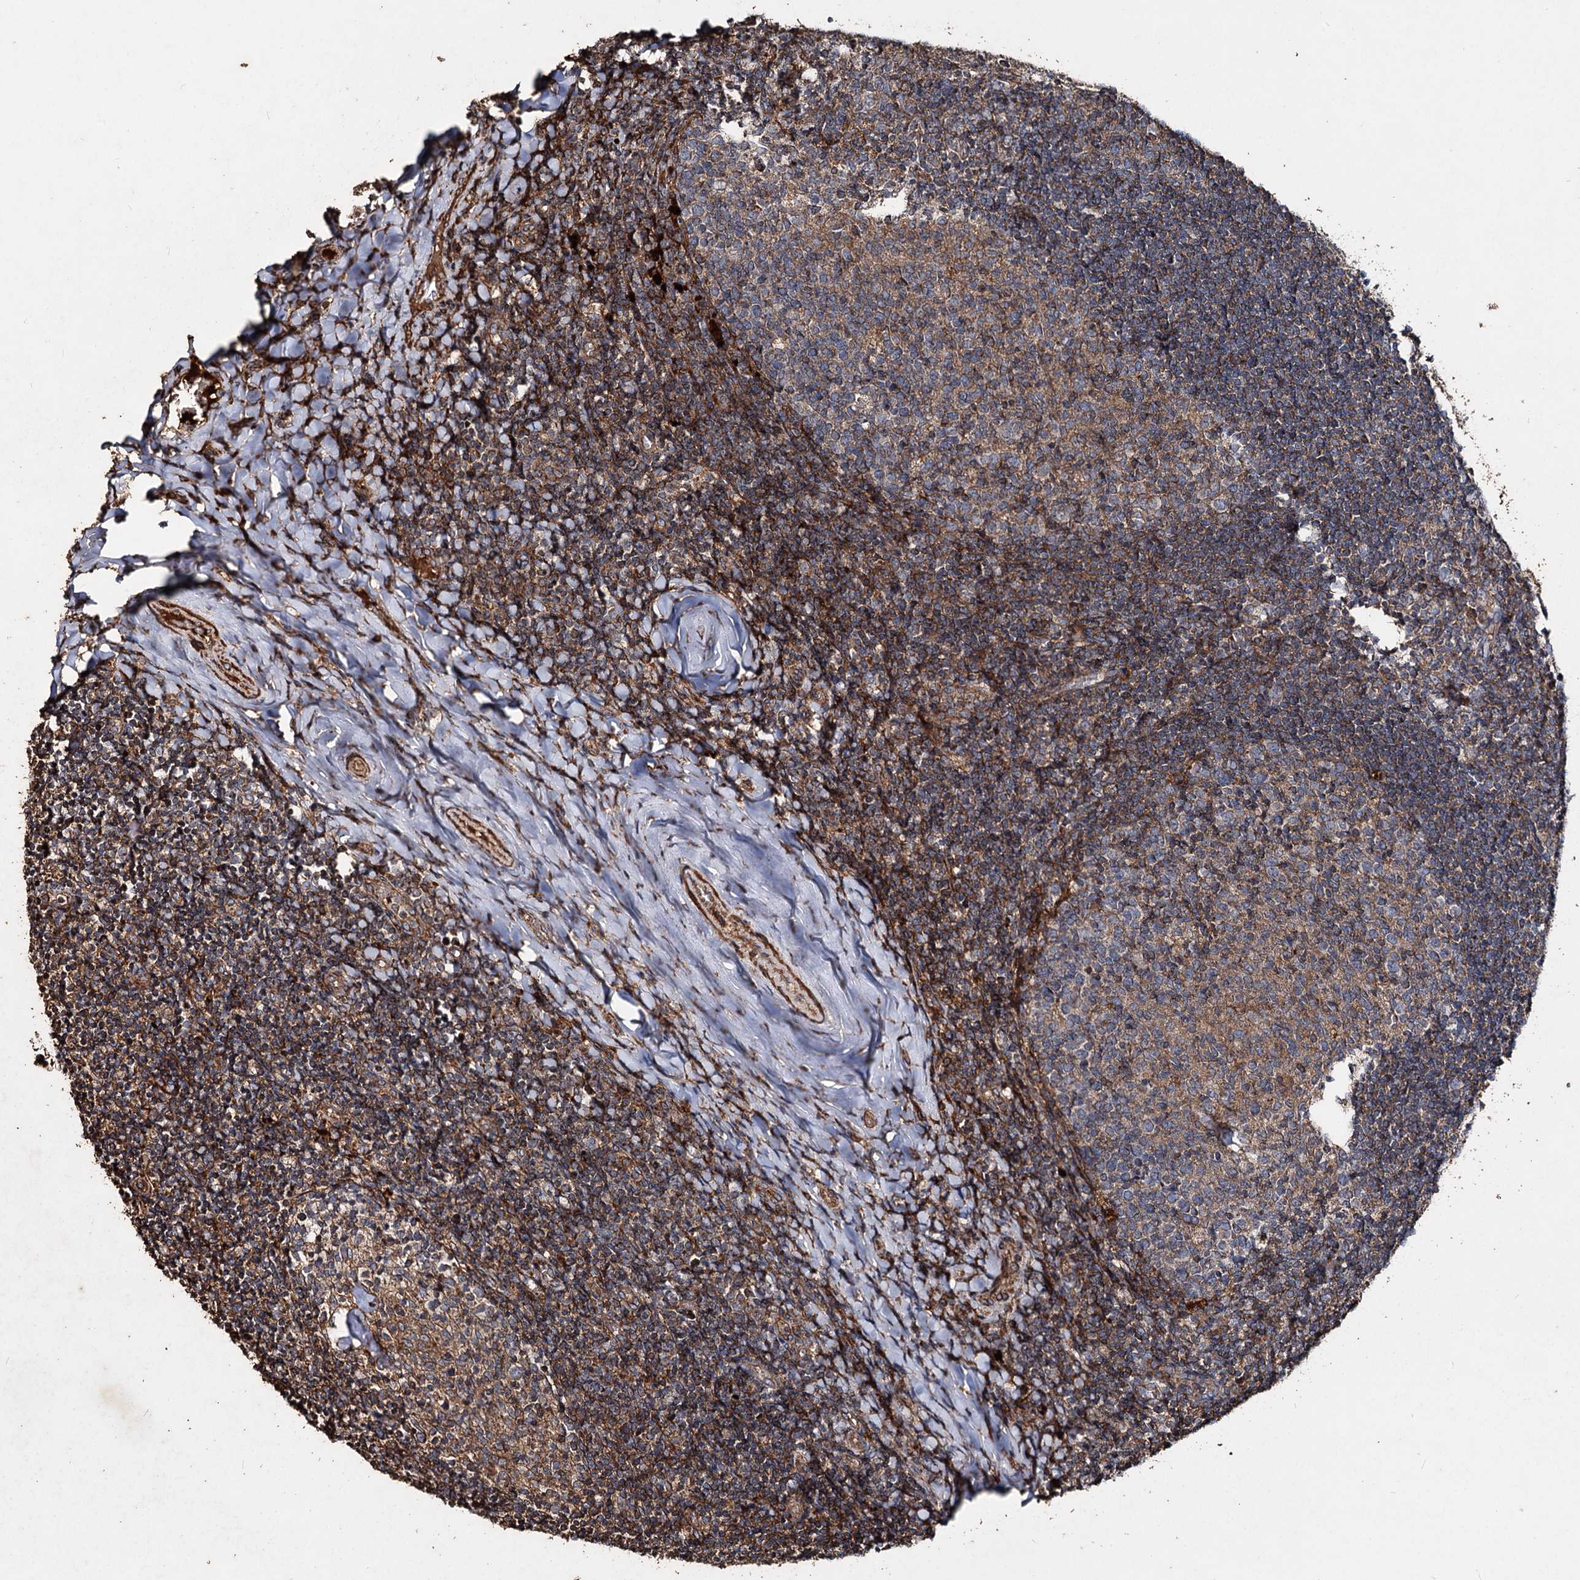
{"staining": {"intensity": "moderate", "quantity": "25%-75%", "location": "cytoplasmic/membranous"}, "tissue": "tonsil", "cell_type": "Germinal center cells", "image_type": "normal", "snomed": [{"axis": "morphology", "description": "Normal tissue, NOS"}, {"axis": "topography", "description": "Tonsil"}], "caption": "A micrograph of human tonsil stained for a protein shows moderate cytoplasmic/membranous brown staining in germinal center cells. The protein of interest is shown in brown color, while the nuclei are stained blue.", "gene": "NOTCH2NLA", "patient": {"sex": "female", "age": 10}}